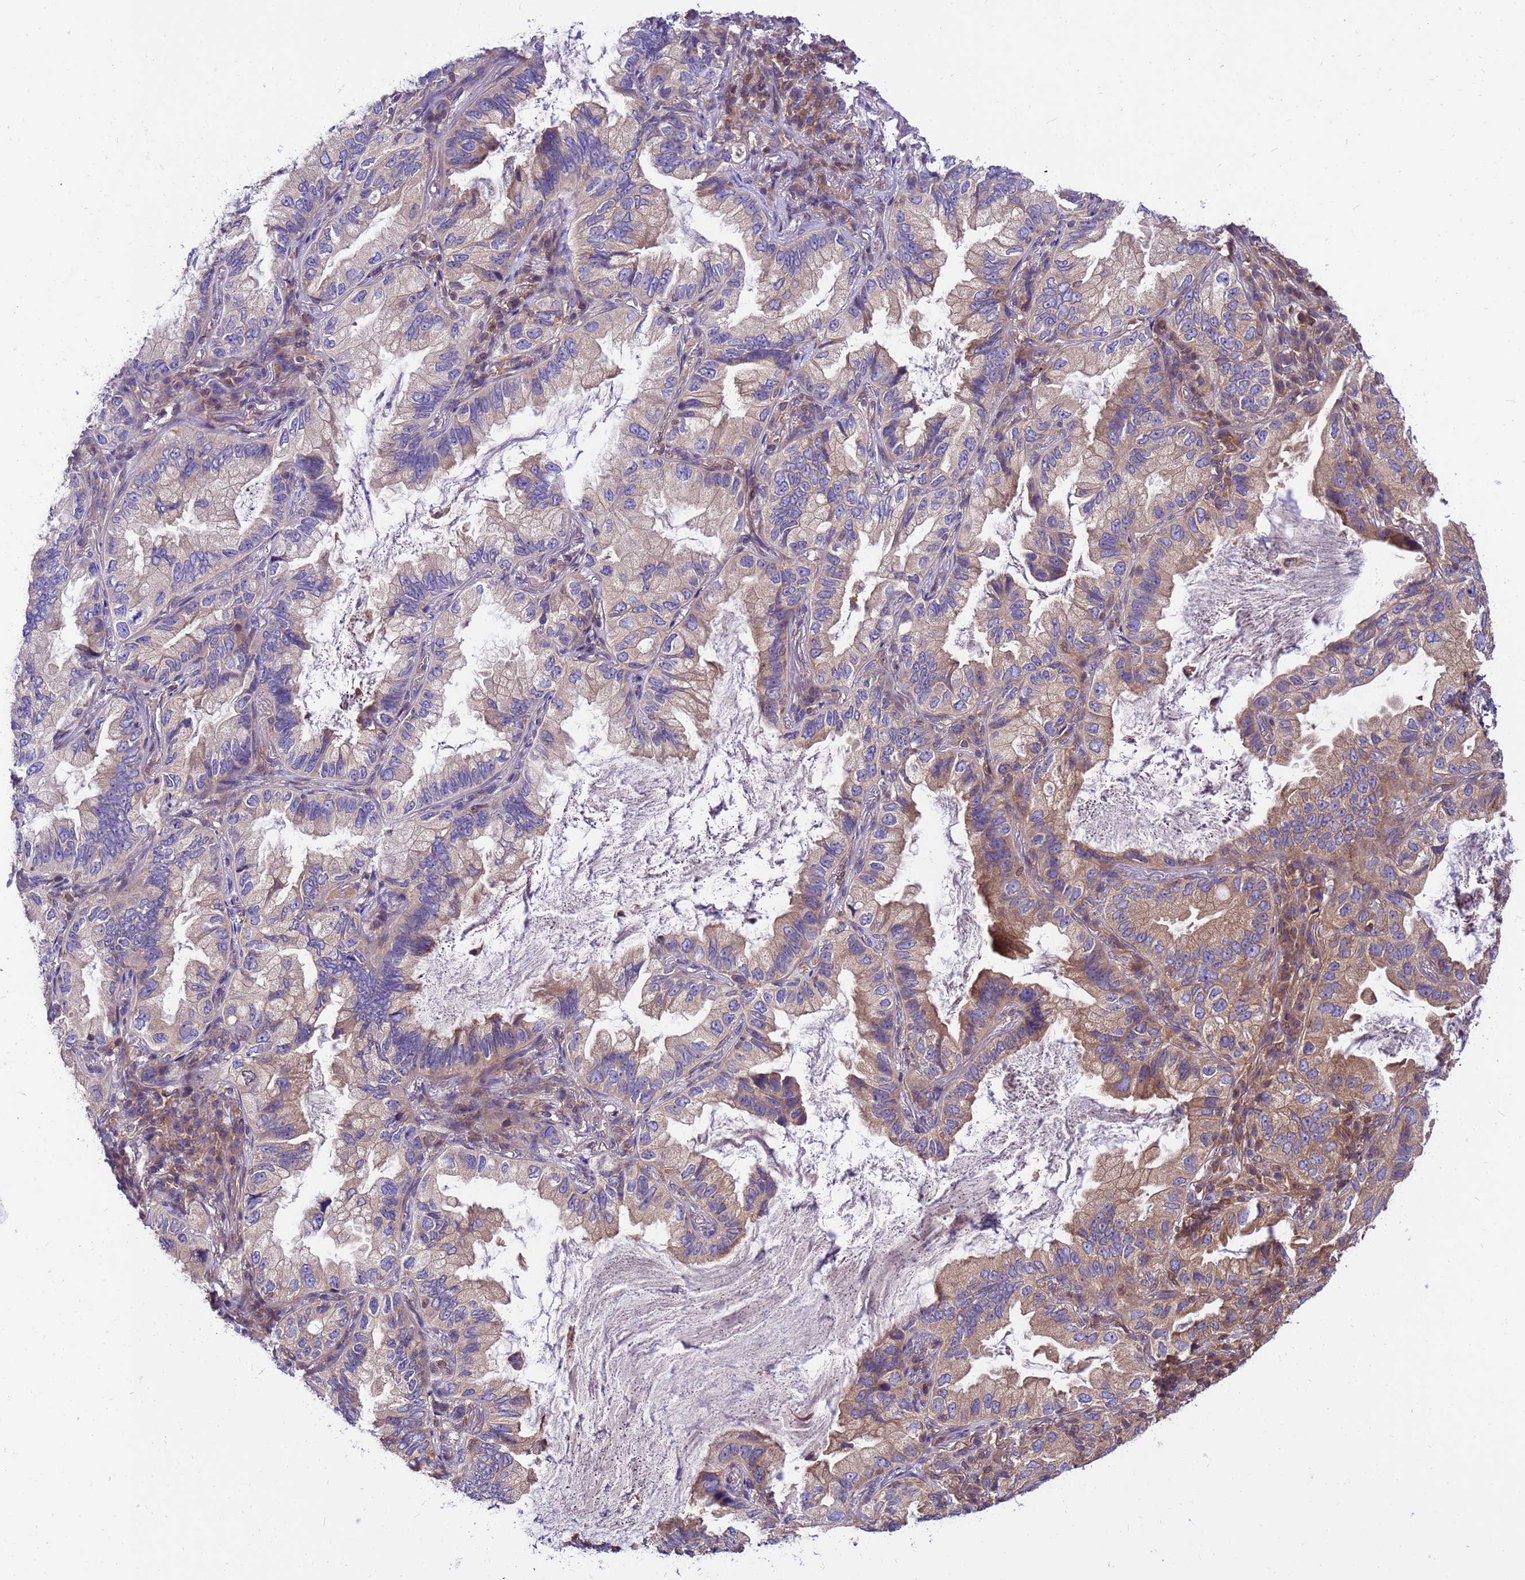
{"staining": {"intensity": "weak", "quantity": "25%-75%", "location": "cytoplasmic/membranous"}, "tissue": "lung cancer", "cell_type": "Tumor cells", "image_type": "cancer", "snomed": [{"axis": "morphology", "description": "Adenocarcinoma, NOS"}, {"axis": "topography", "description": "Lung"}], "caption": "DAB immunohistochemical staining of lung adenocarcinoma reveals weak cytoplasmic/membranous protein expression in approximately 25%-75% of tumor cells.", "gene": "GET3", "patient": {"sex": "female", "age": 69}}